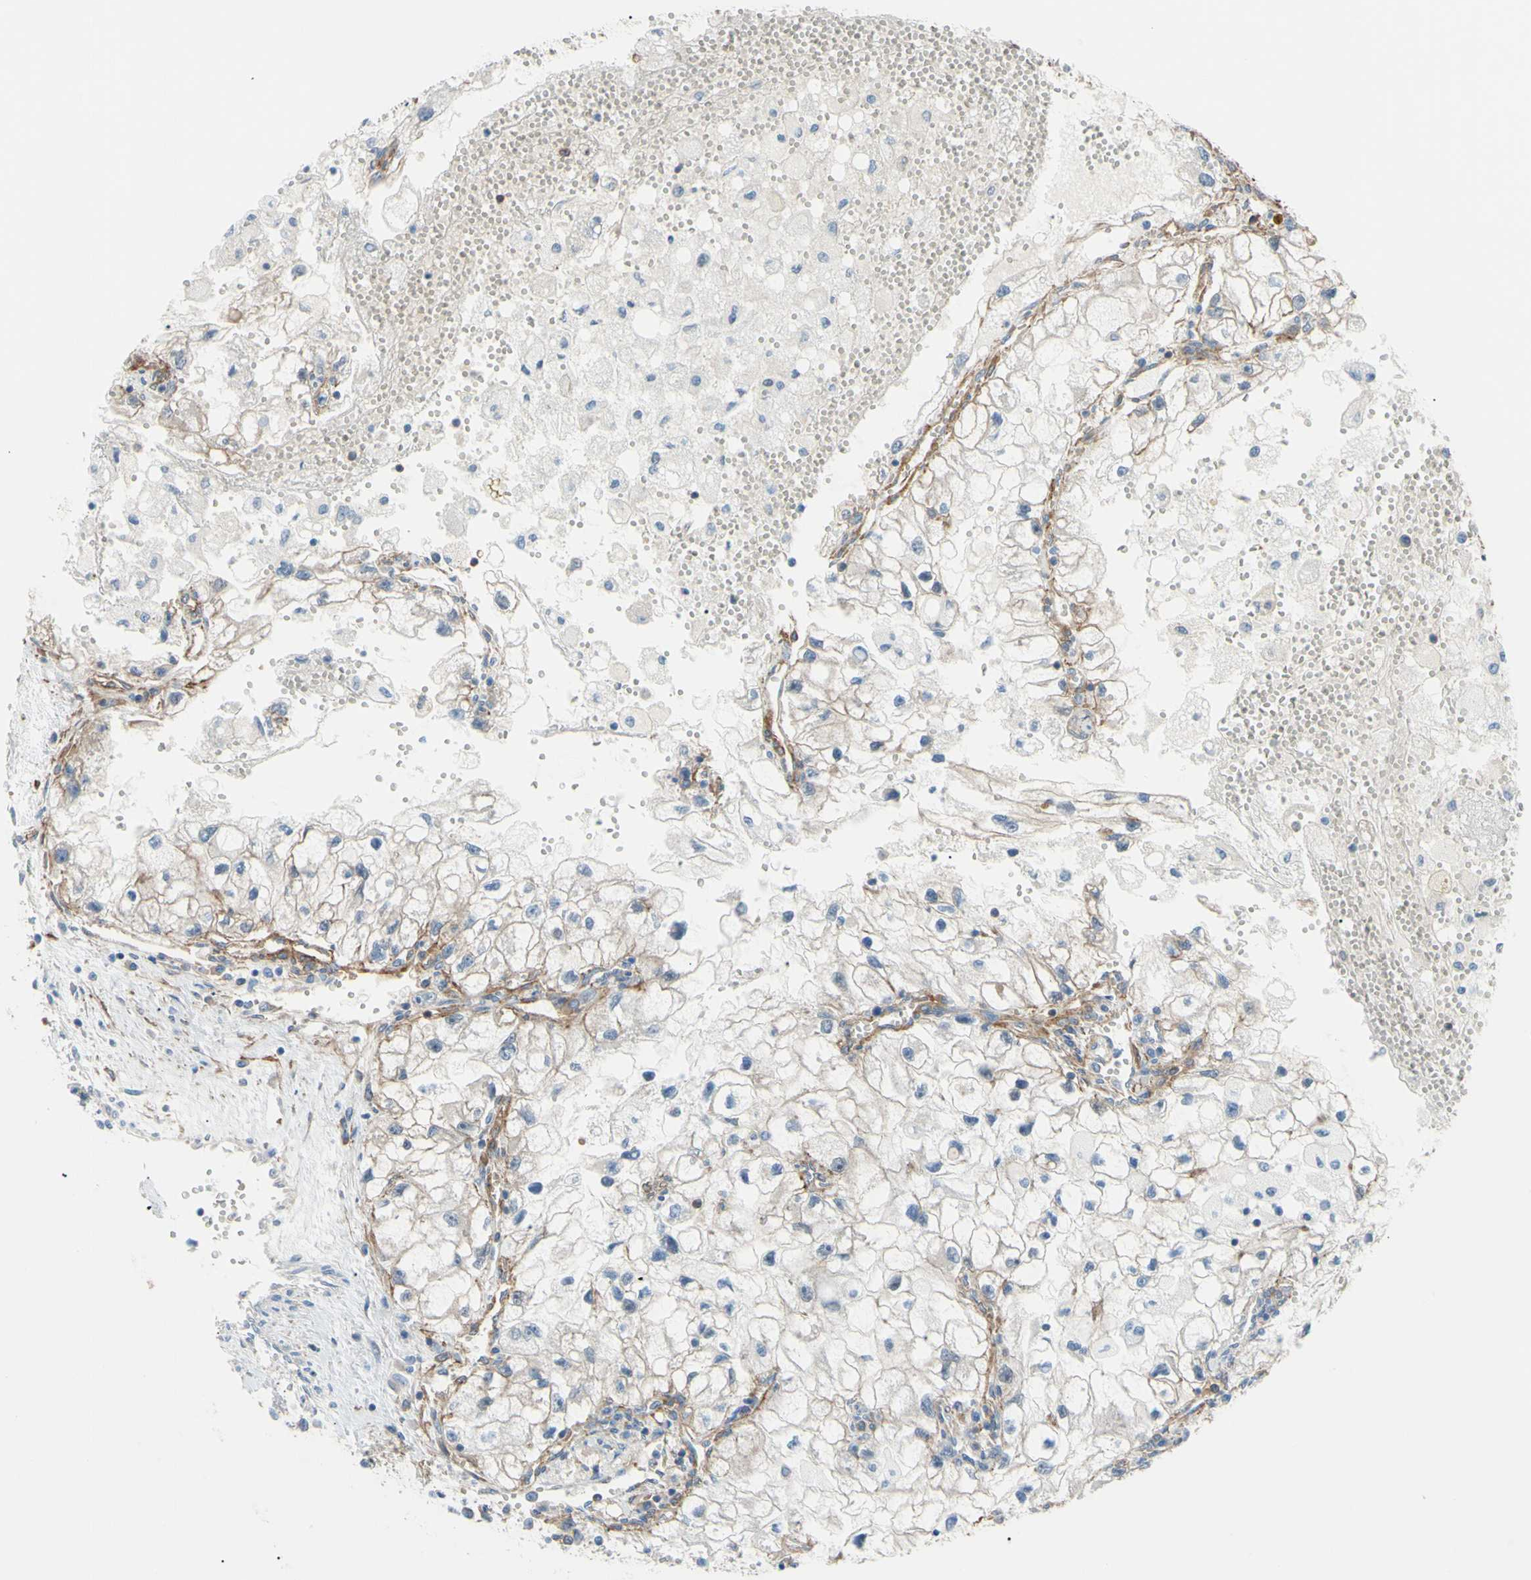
{"staining": {"intensity": "negative", "quantity": "none", "location": "none"}, "tissue": "renal cancer", "cell_type": "Tumor cells", "image_type": "cancer", "snomed": [{"axis": "morphology", "description": "Adenocarcinoma, NOS"}, {"axis": "topography", "description": "Kidney"}], "caption": "Tumor cells show no significant protein expression in renal adenocarcinoma.", "gene": "ADD1", "patient": {"sex": "female", "age": 70}}